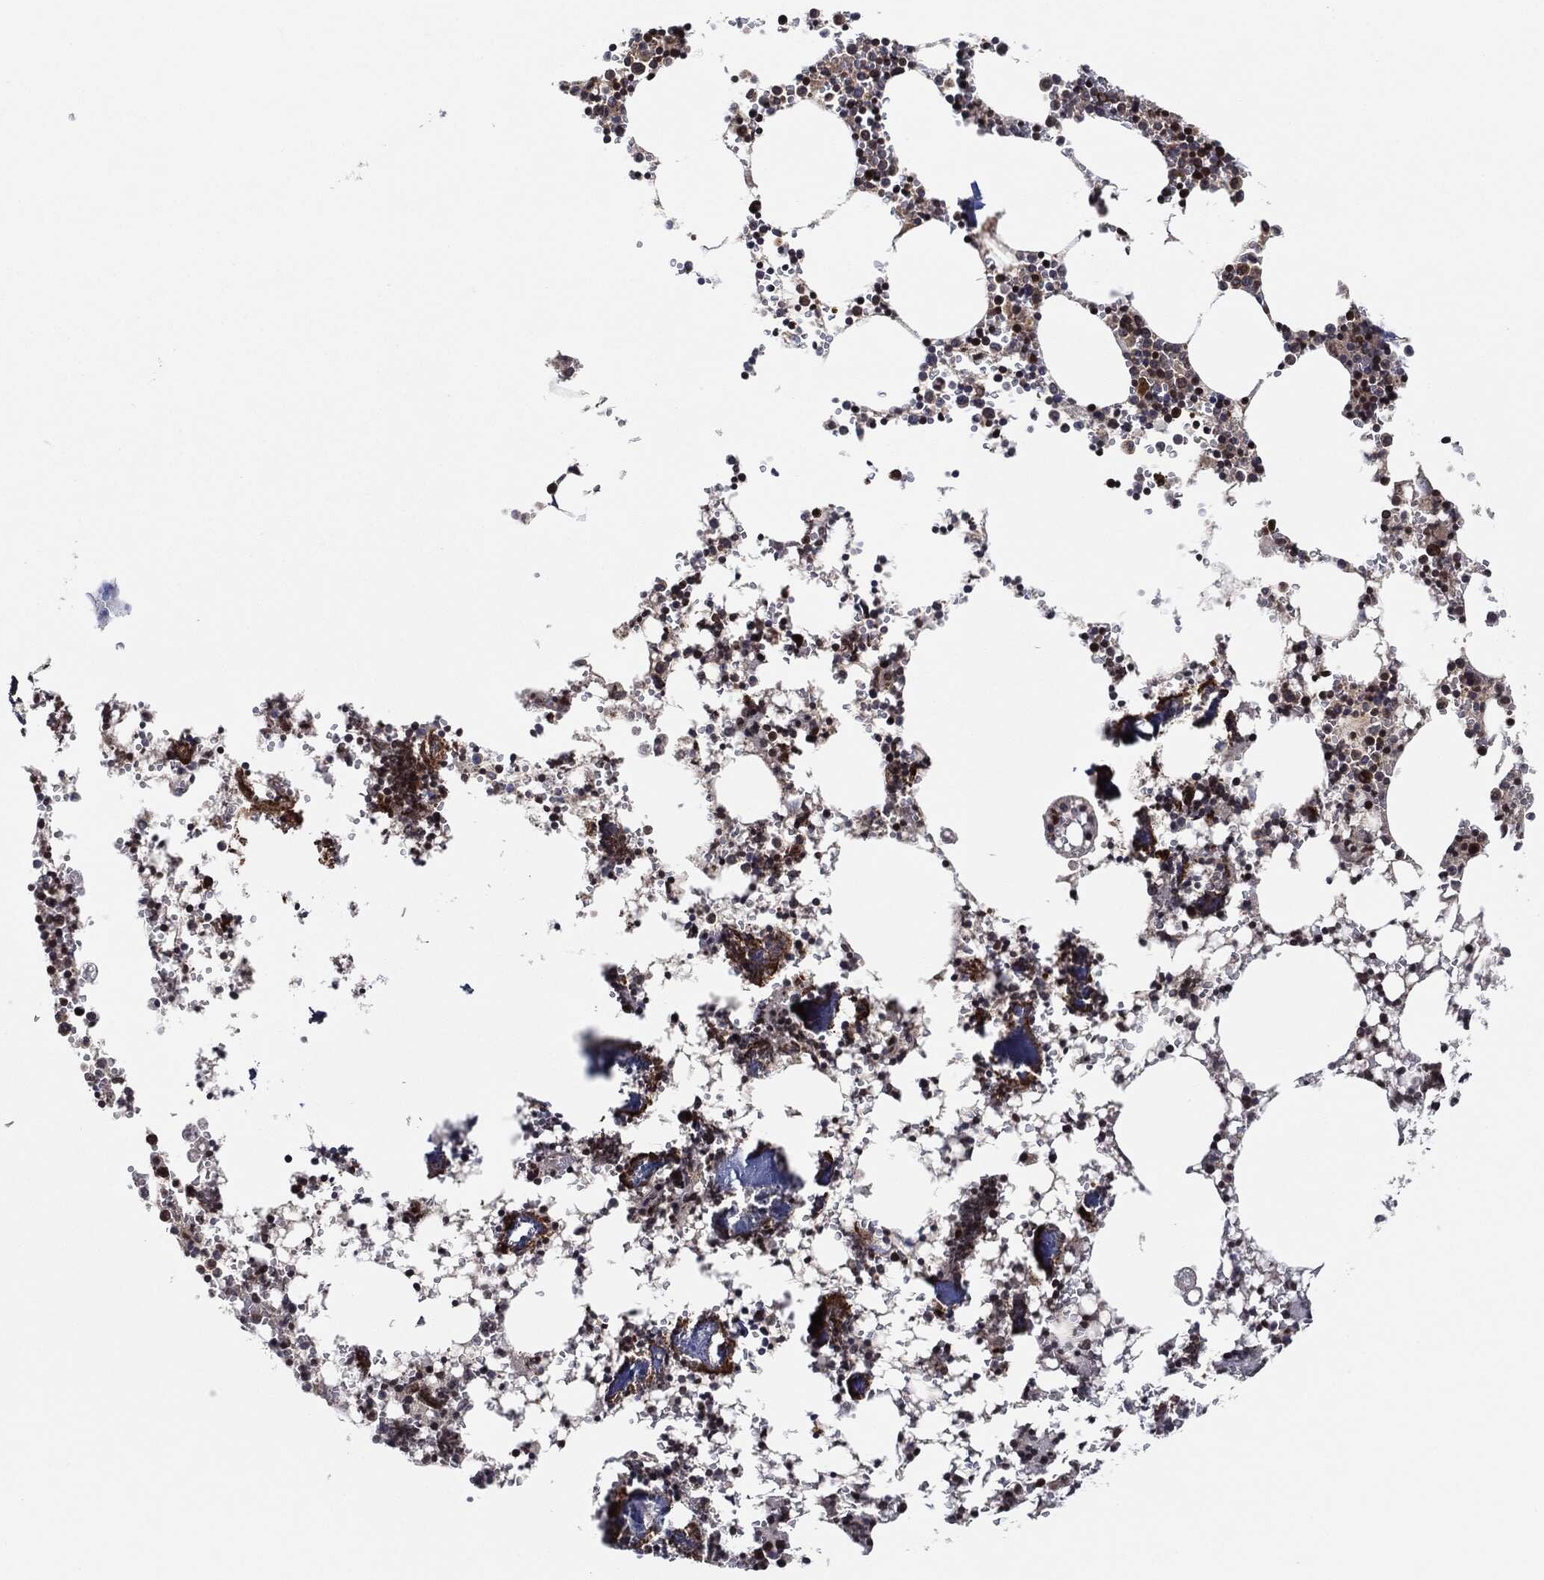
{"staining": {"intensity": "moderate", "quantity": "25%-75%", "location": "nuclear"}, "tissue": "bone marrow", "cell_type": "Hematopoietic cells", "image_type": "normal", "snomed": [{"axis": "morphology", "description": "Normal tissue, NOS"}, {"axis": "topography", "description": "Bone marrow"}], "caption": "Immunohistochemistry staining of normal bone marrow, which shows medium levels of moderate nuclear expression in approximately 25%-75% of hematopoietic cells indicating moderate nuclear protein positivity. The staining was performed using DAB (brown) for protein detection and nuclei were counterstained in hematoxylin (blue).", "gene": "EIF2S2", "patient": {"sex": "female", "age": 64}}